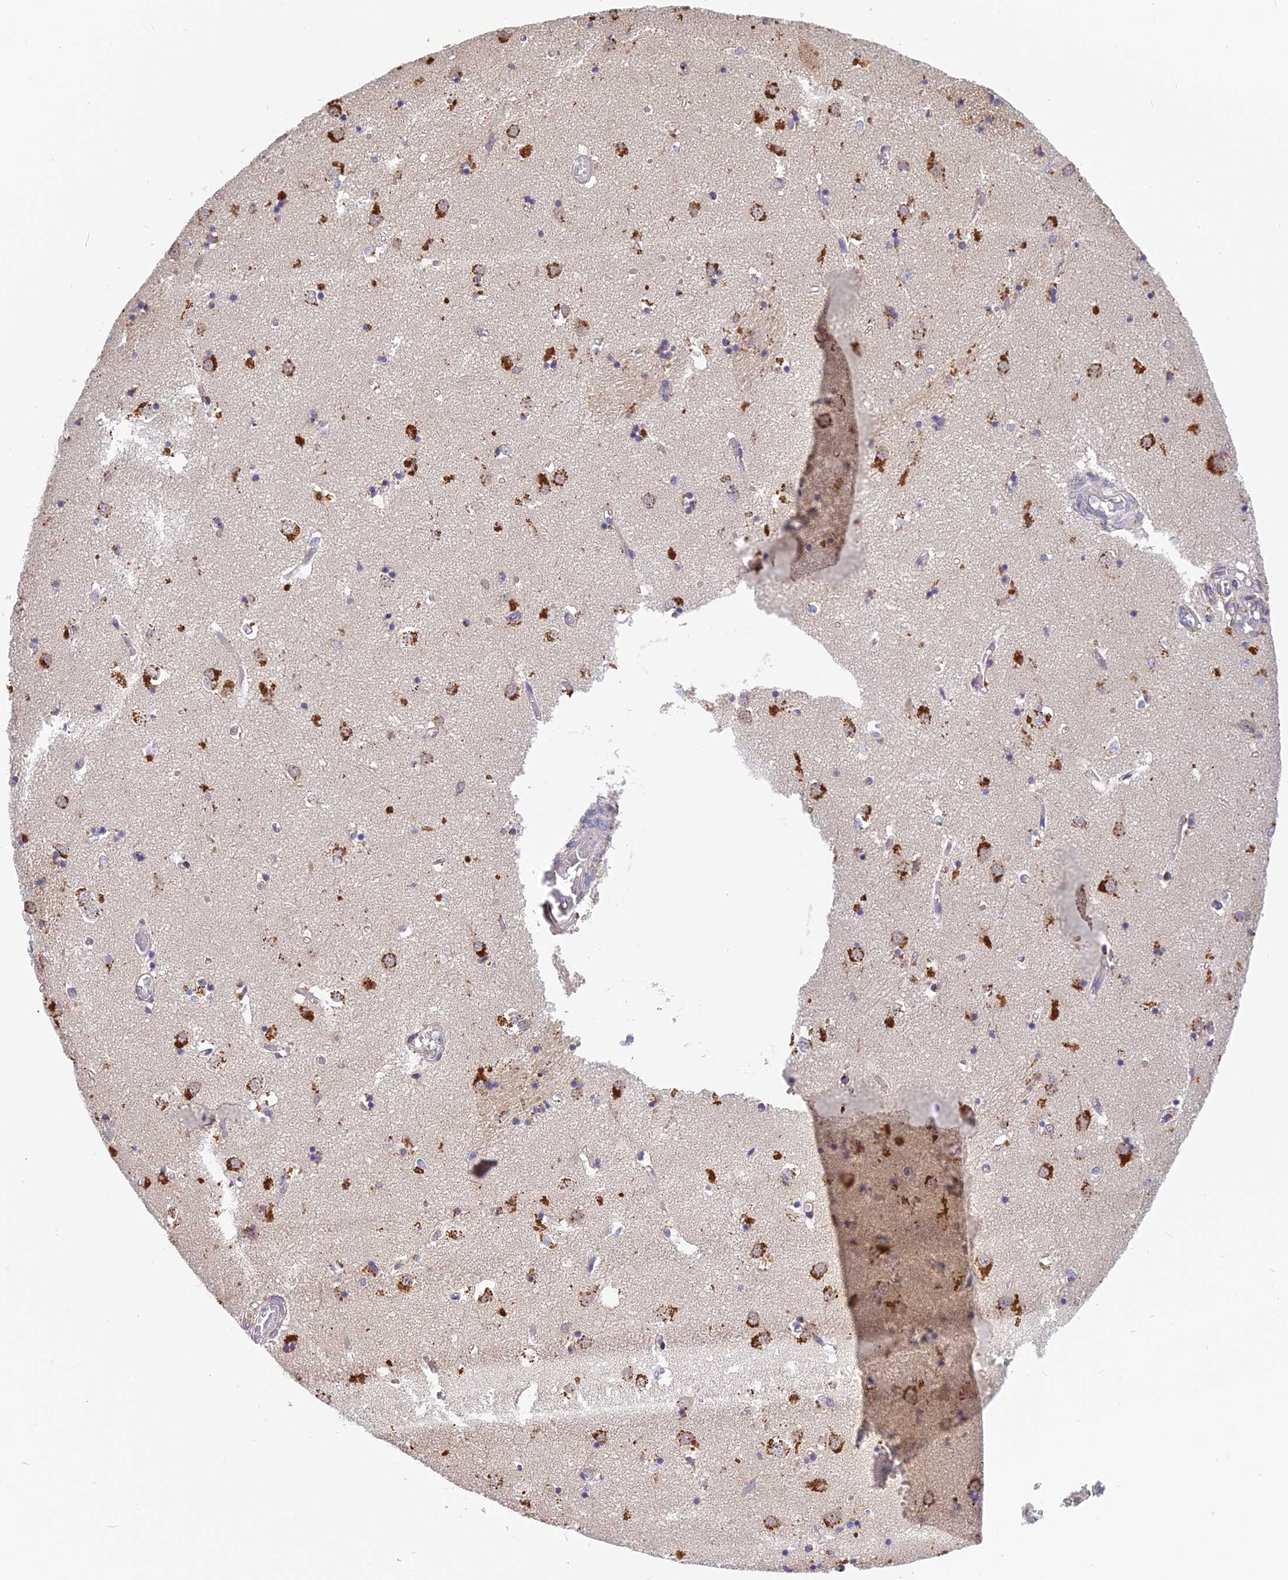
{"staining": {"intensity": "weak", "quantity": "<25%", "location": "cytoplasmic/membranous"}, "tissue": "caudate", "cell_type": "Glial cells", "image_type": "normal", "snomed": [{"axis": "morphology", "description": "Normal tissue, NOS"}, {"axis": "topography", "description": "Lateral ventricle wall"}], "caption": "High power microscopy photomicrograph of an IHC photomicrograph of benign caudate, revealing no significant positivity in glial cells.", "gene": "FNIP2", "patient": {"sex": "male", "age": 70}}